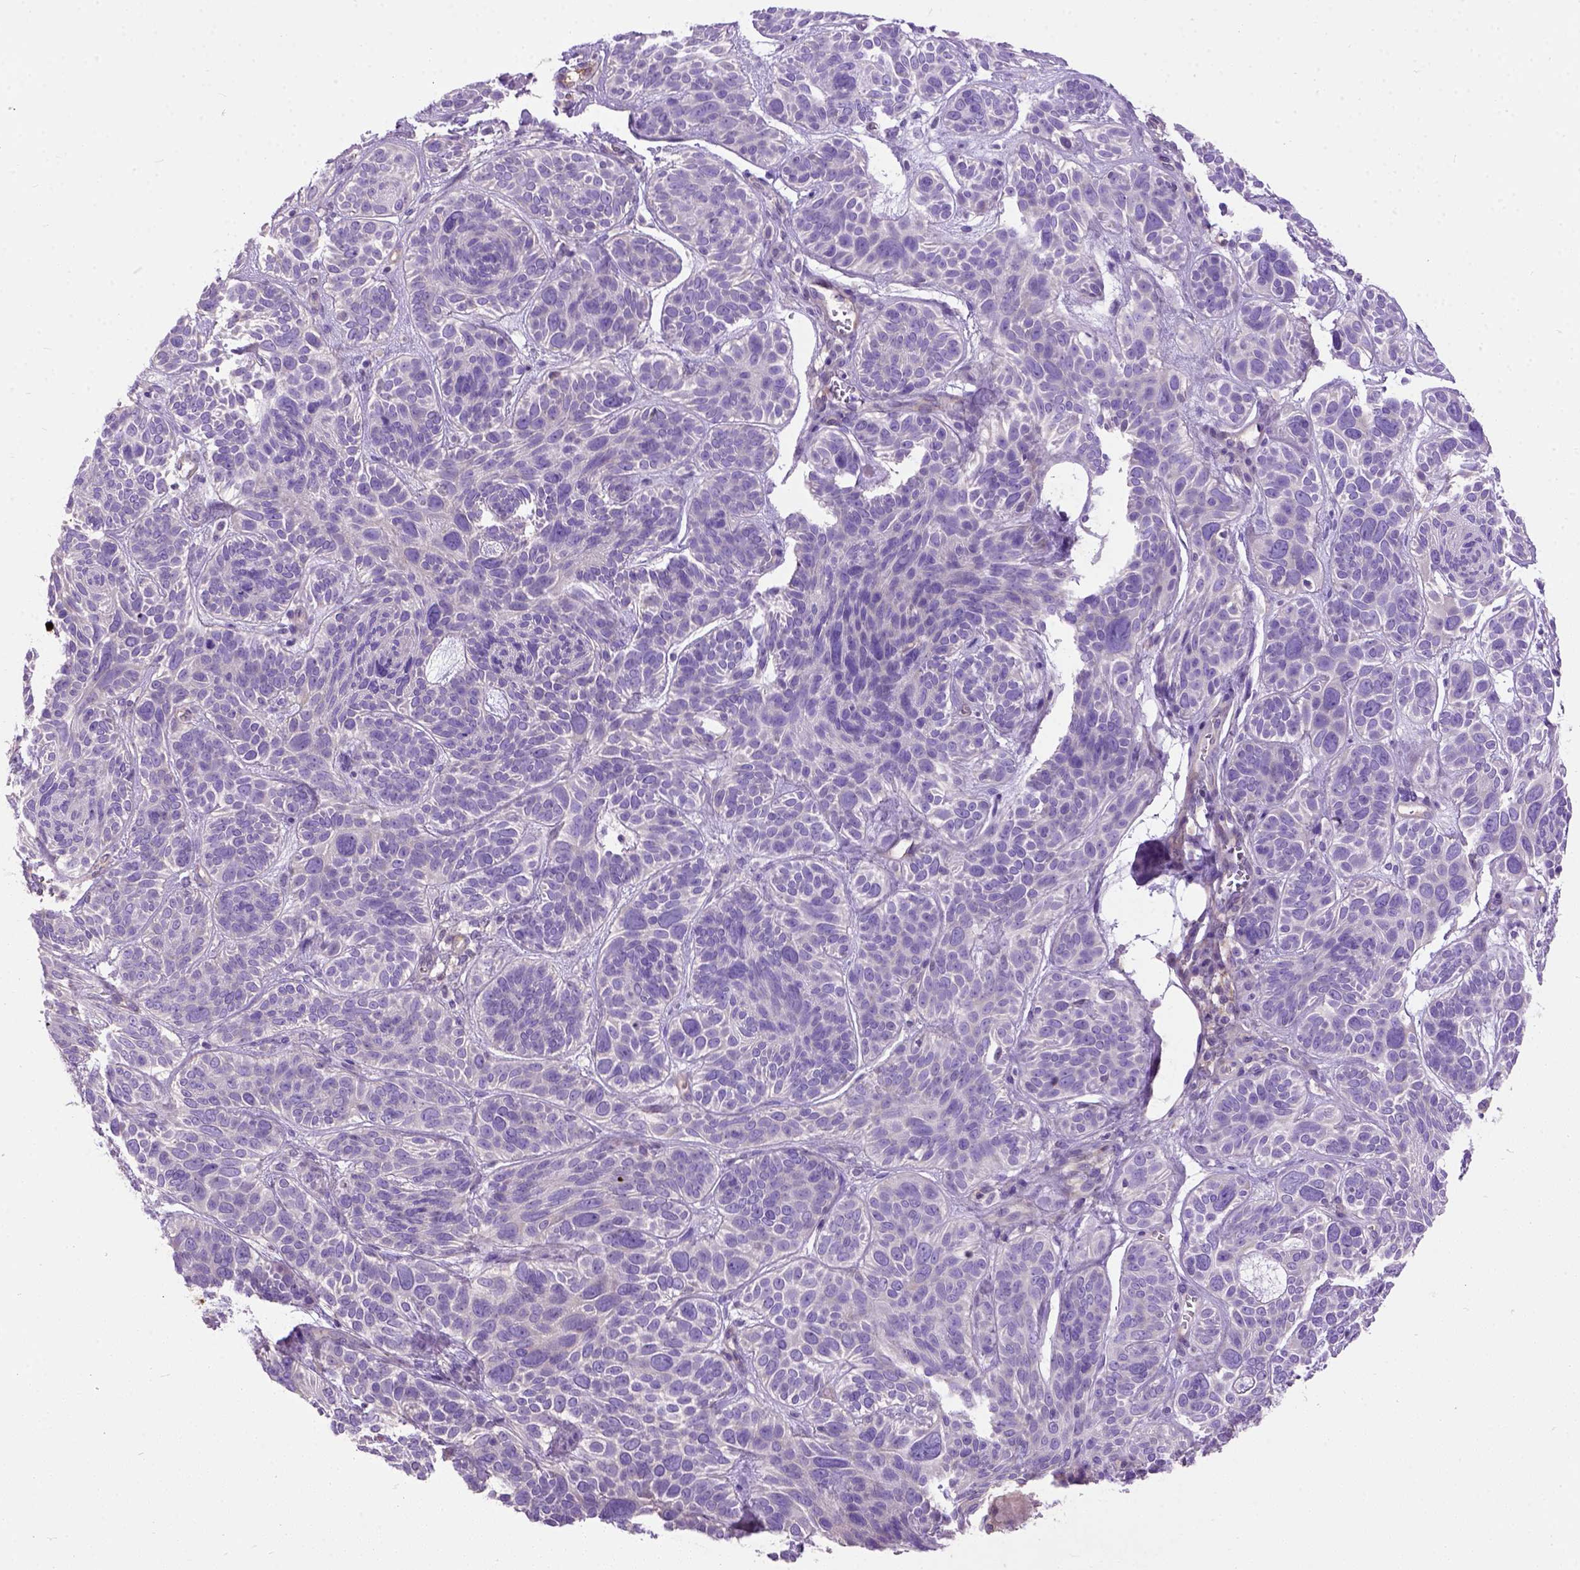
{"staining": {"intensity": "negative", "quantity": "none", "location": "none"}, "tissue": "skin cancer", "cell_type": "Tumor cells", "image_type": "cancer", "snomed": [{"axis": "morphology", "description": "Basal cell carcinoma"}, {"axis": "topography", "description": "Skin"}, {"axis": "topography", "description": "Skin of face"}], "caption": "High power microscopy photomicrograph of an immunohistochemistry (IHC) photomicrograph of skin cancer (basal cell carcinoma), revealing no significant expression in tumor cells.", "gene": "SEMA4F", "patient": {"sex": "male", "age": 73}}